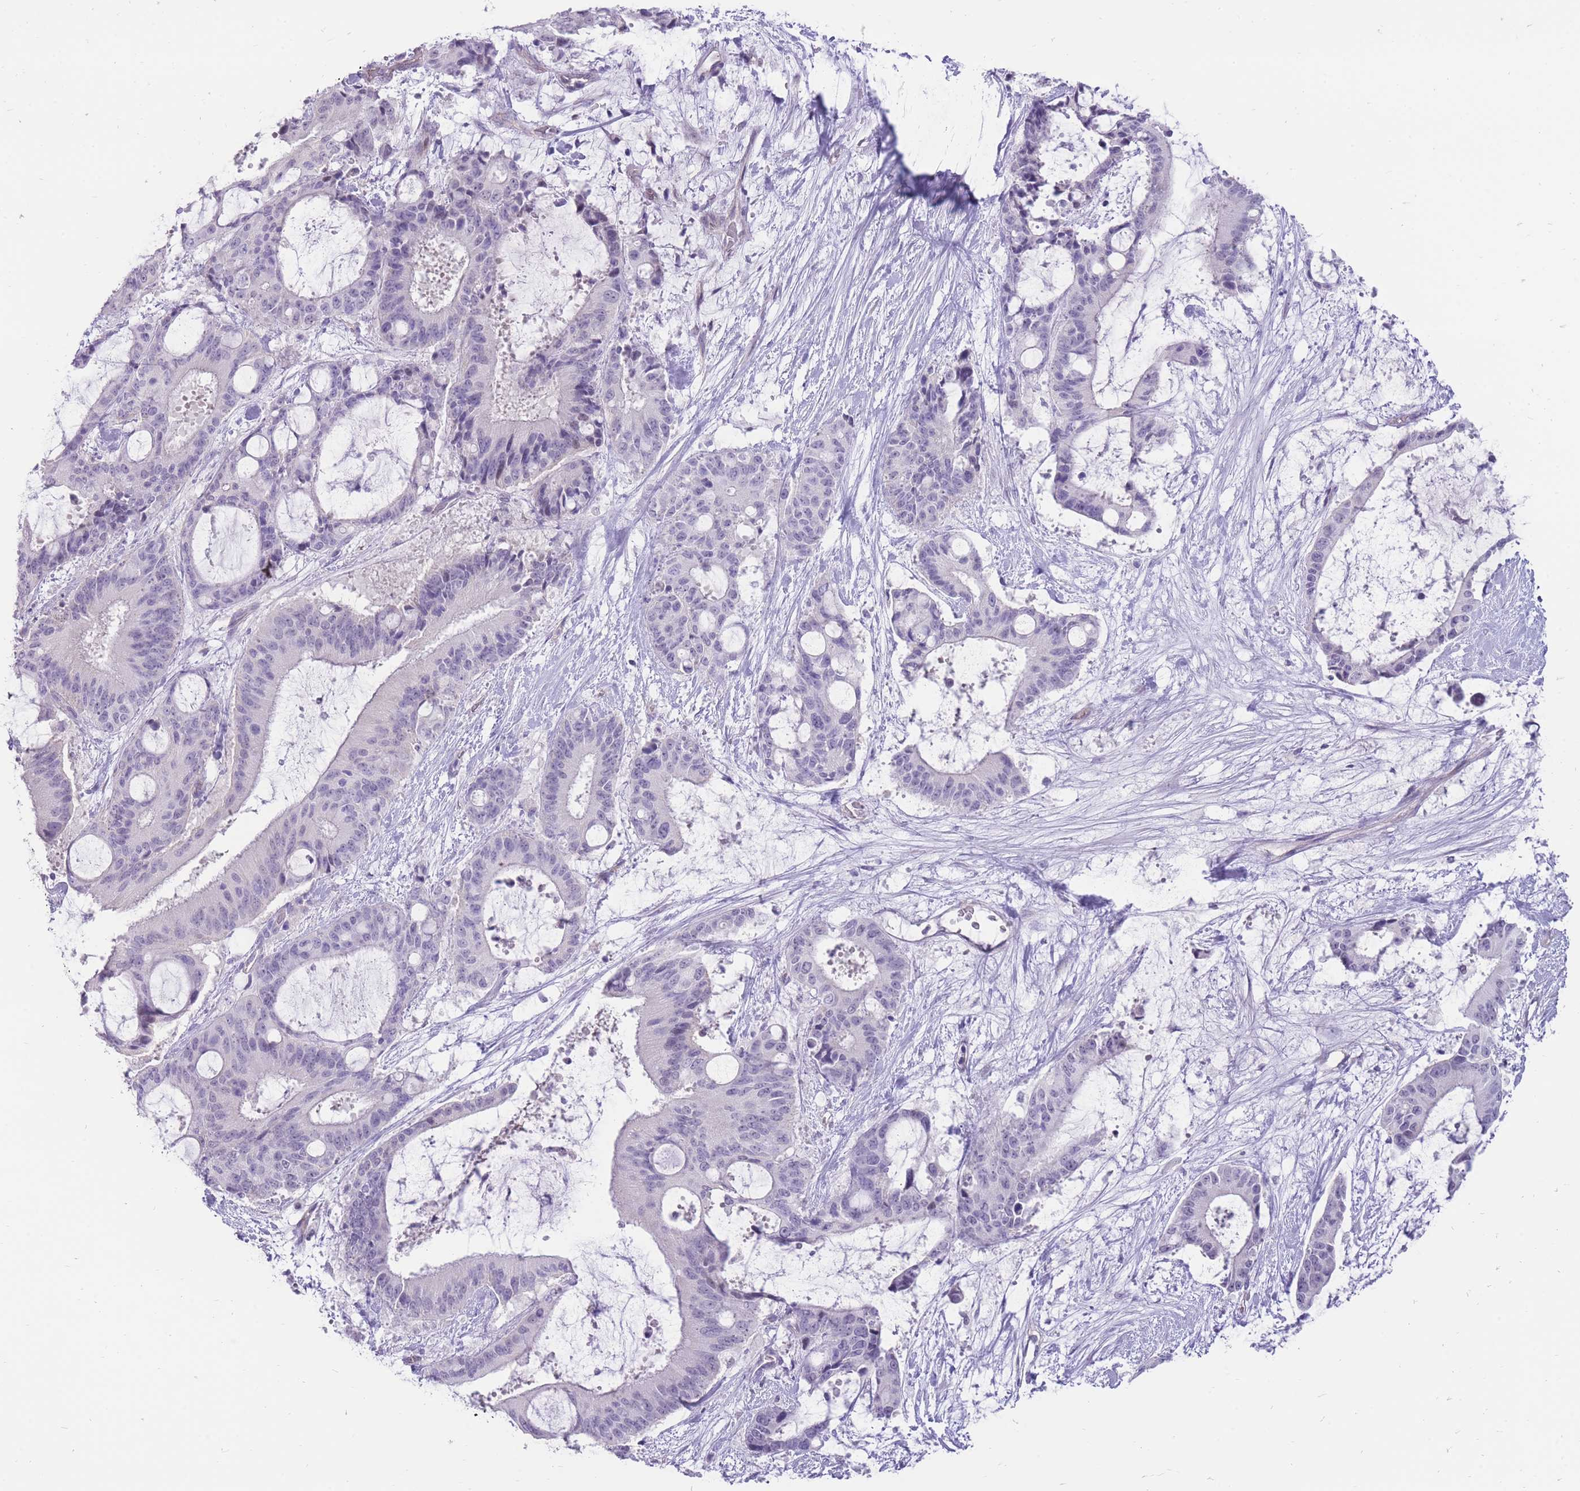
{"staining": {"intensity": "negative", "quantity": "none", "location": "none"}, "tissue": "liver cancer", "cell_type": "Tumor cells", "image_type": "cancer", "snomed": [{"axis": "morphology", "description": "Normal tissue, NOS"}, {"axis": "morphology", "description": "Cholangiocarcinoma"}, {"axis": "topography", "description": "Liver"}, {"axis": "topography", "description": "Peripheral nerve tissue"}], "caption": "Immunohistochemistry (IHC) image of liver cancer stained for a protein (brown), which exhibits no positivity in tumor cells.", "gene": "ERICH4", "patient": {"sex": "female", "age": 73}}